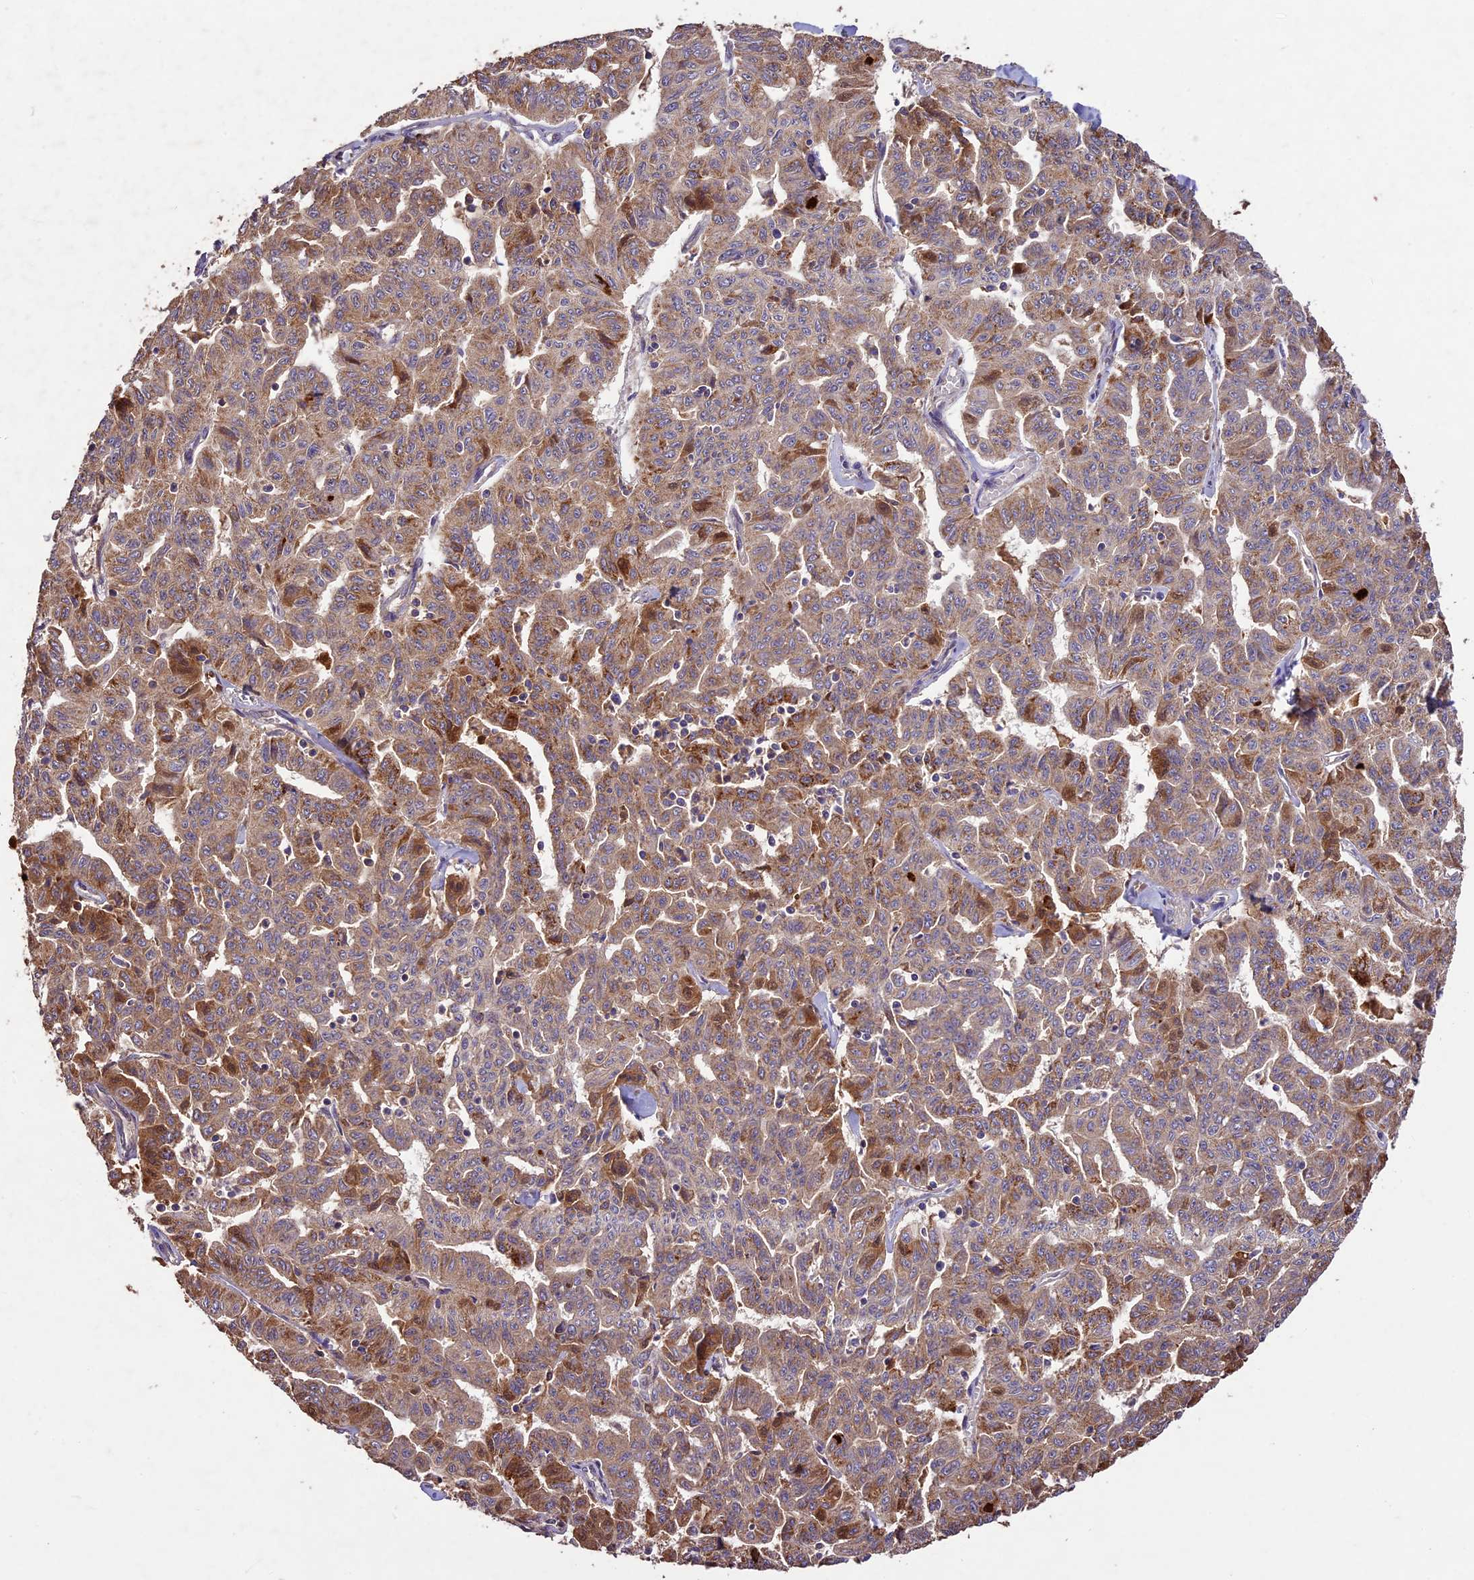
{"staining": {"intensity": "moderate", "quantity": ">75%", "location": "cytoplasmic/membranous"}, "tissue": "liver cancer", "cell_type": "Tumor cells", "image_type": "cancer", "snomed": [{"axis": "morphology", "description": "Cholangiocarcinoma"}, {"axis": "topography", "description": "Liver"}], "caption": "A brown stain labels moderate cytoplasmic/membranous expression of a protein in human liver cancer tumor cells. The protein is shown in brown color, while the nuclei are stained blue.", "gene": "CRLF1", "patient": {"sex": "female", "age": 77}}